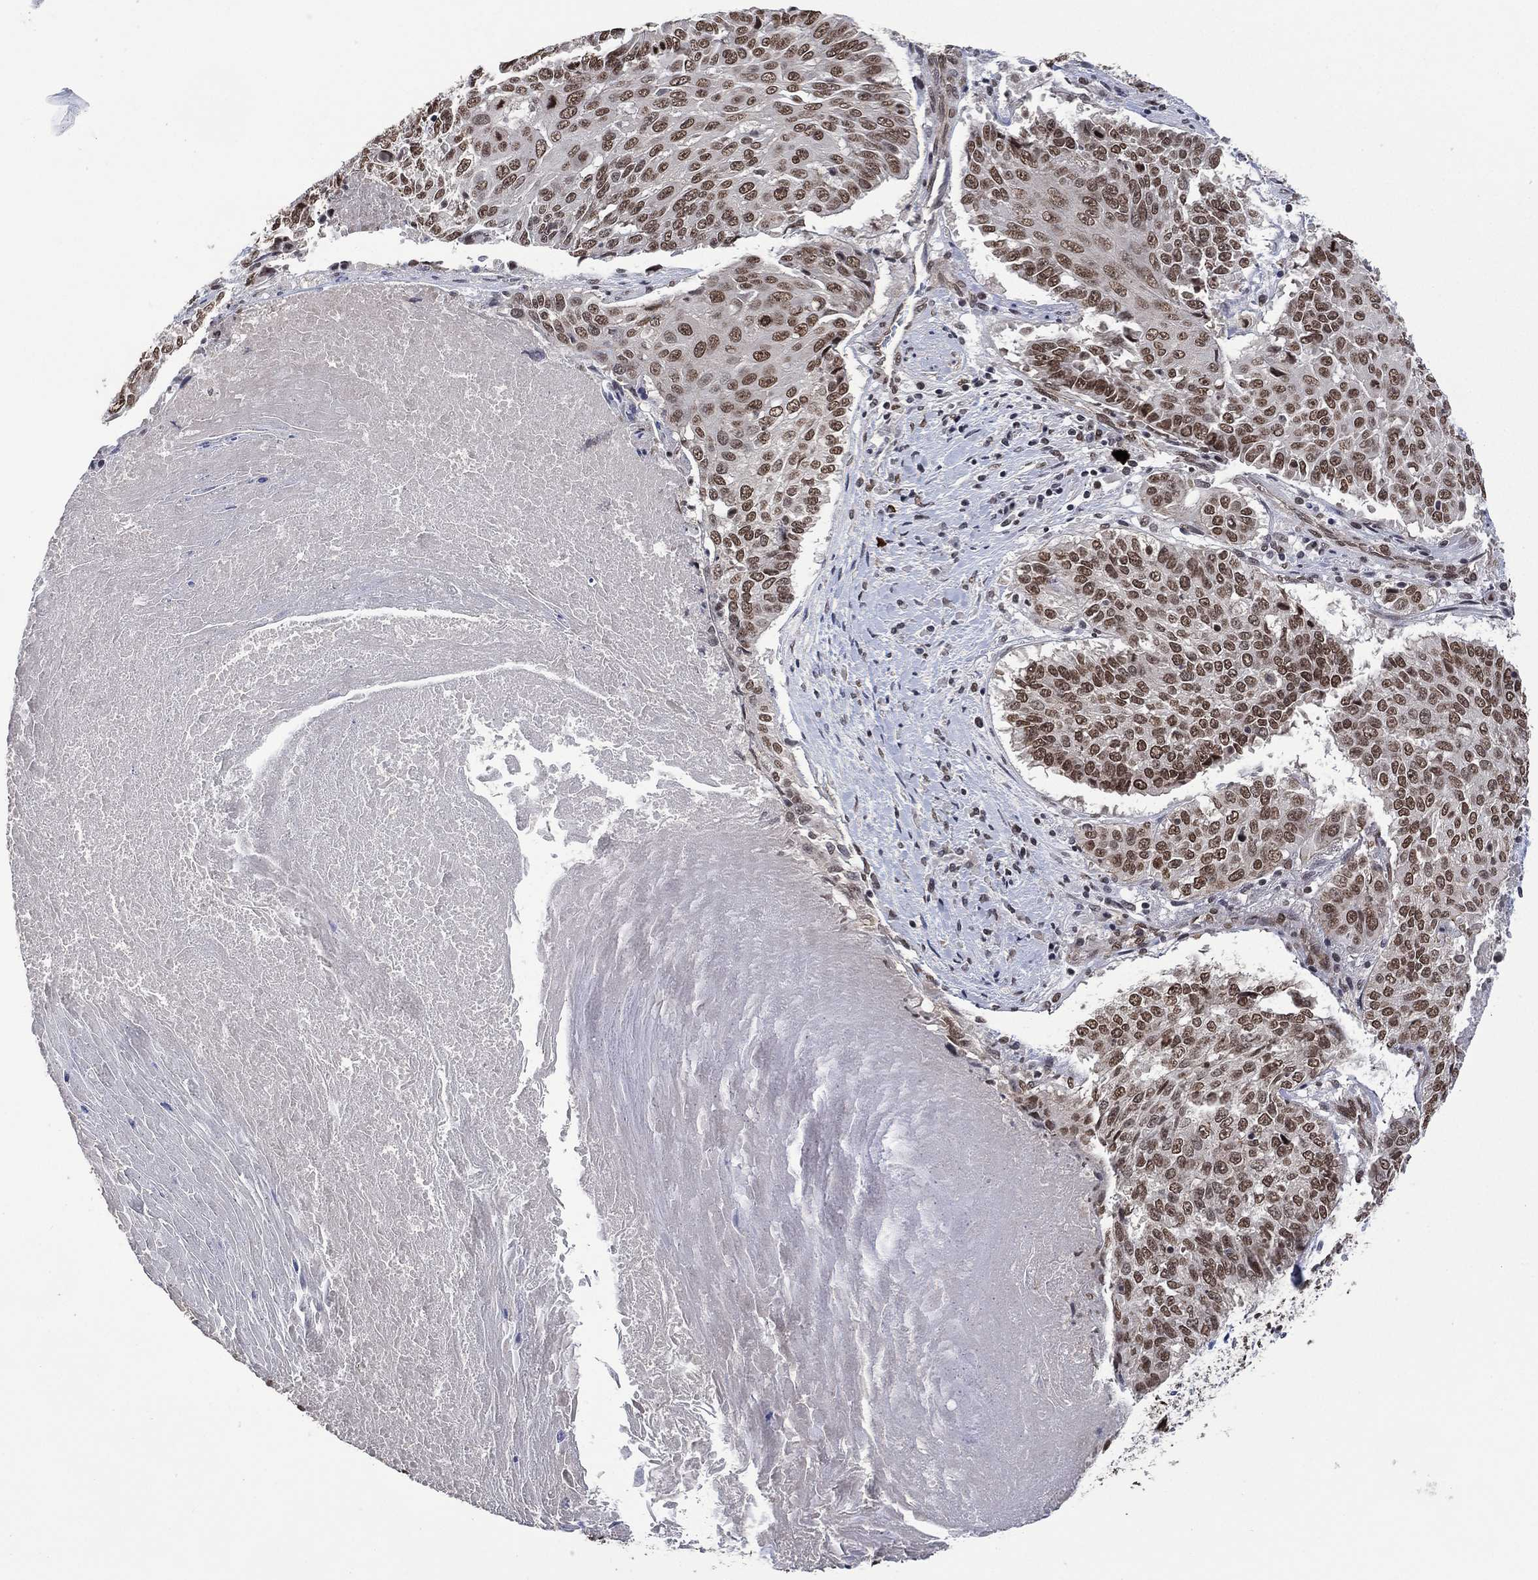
{"staining": {"intensity": "moderate", "quantity": ">75%", "location": "nuclear"}, "tissue": "lung cancer", "cell_type": "Tumor cells", "image_type": "cancer", "snomed": [{"axis": "morphology", "description": "Squamous cell carcinoma, NOS"}, {"axis": "topography", "description": "Lung"}], "caption": "An immunohistochemistry micrograph of neoplastic tissue is shown. Protein staining in brown labels moderate nuclear positivity in lung cancer within tumor cells. The staining was performed using DAB to visualize the protein expression in brown, while the nuclei were stained in blue with hematoxylin (Magnification: 20x).", "gene": "EHMT1", "patient": {"sex": "male", "age": 64}}